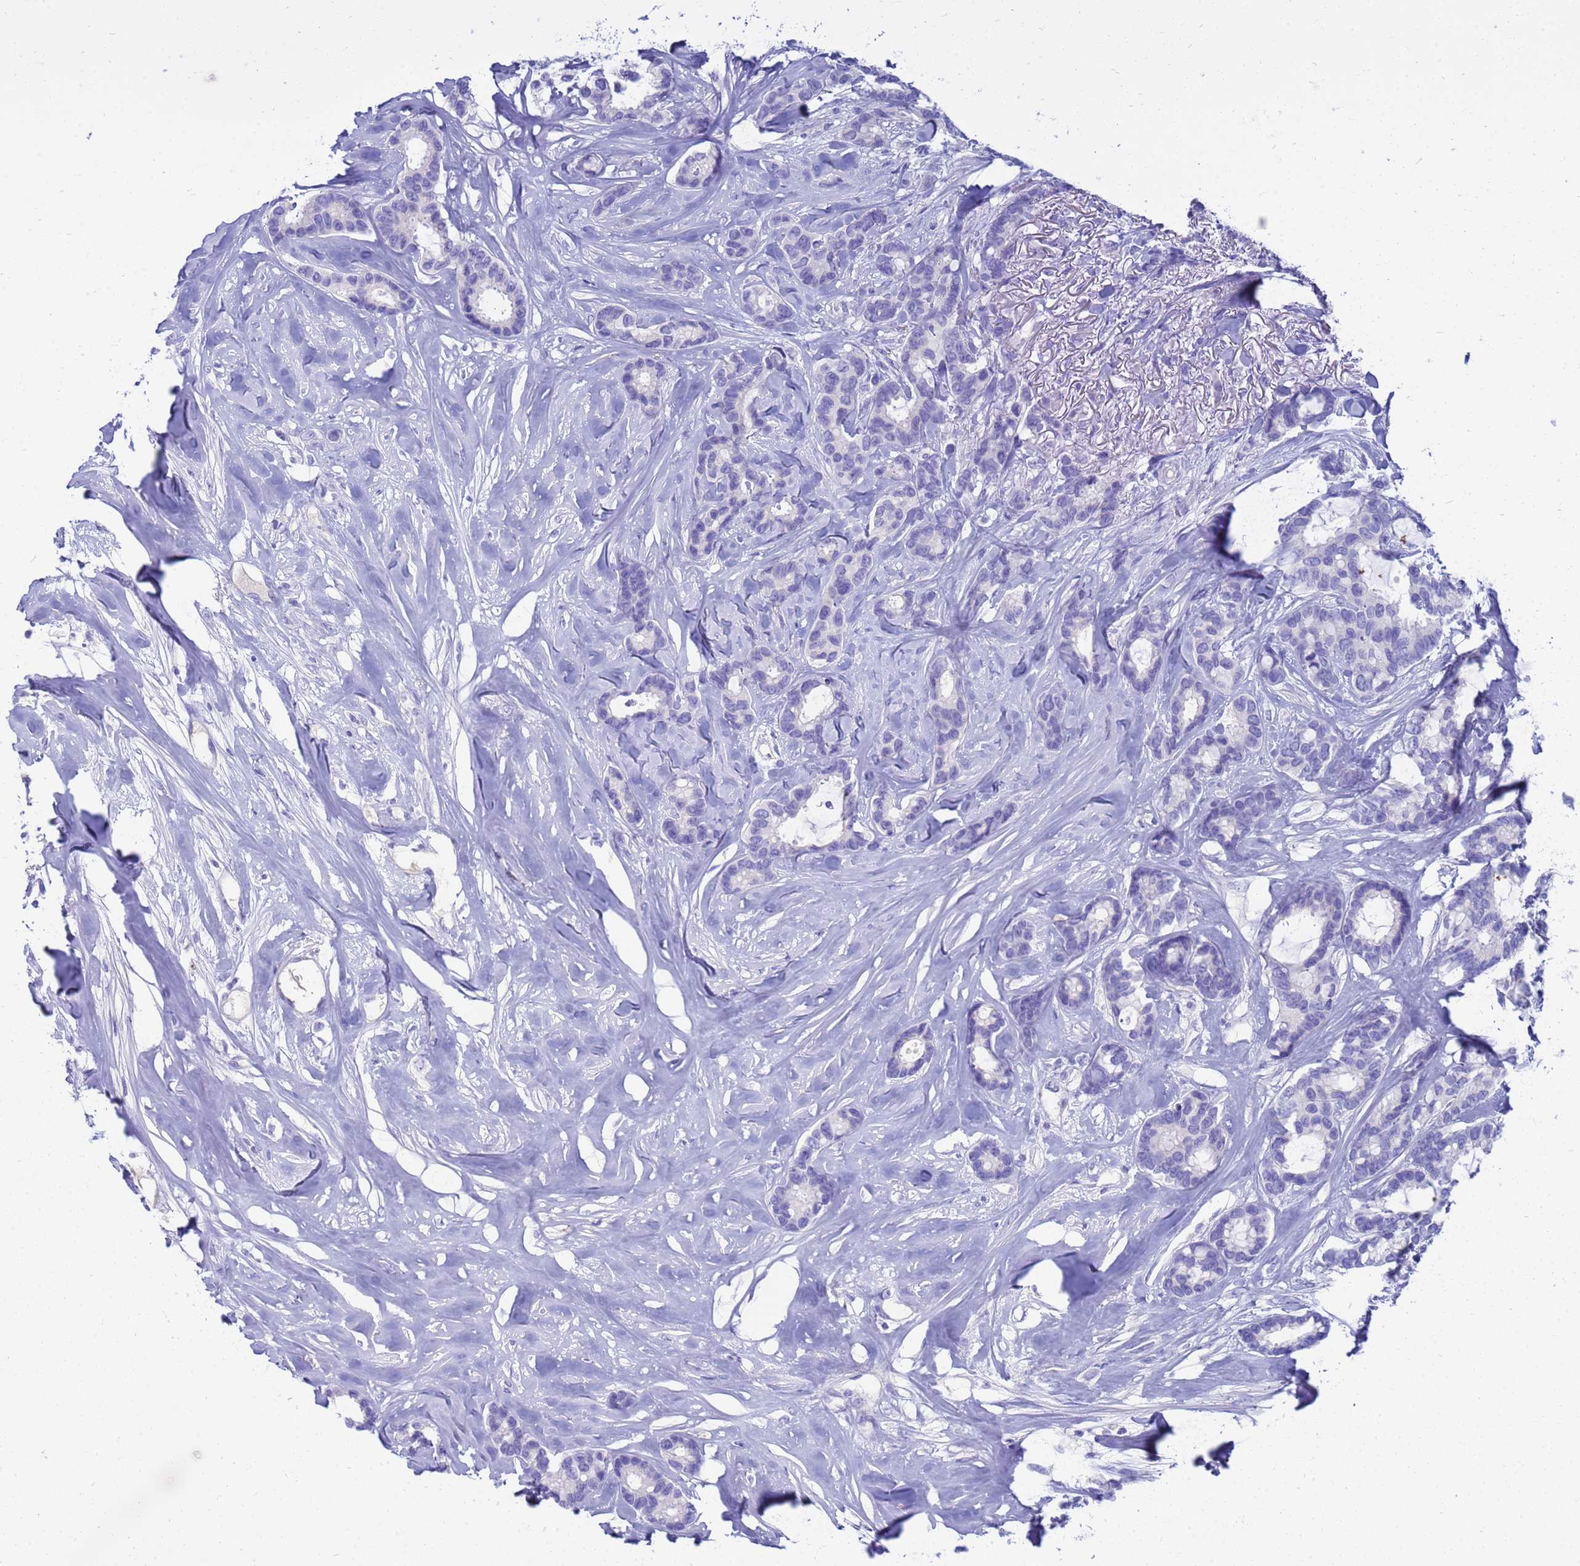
{"staining": {"intensity": "negative", "quantity": "none", "location": "none"}, "tissue": "breast cancer", "cell_type": "Tumor cells", "image_type": "cancer", "snomed": [{"axis": "morphology", "description": "Duct carcinoma"}, {"axis": "topography", "description": "Breast"}], "caption": "The immunohistochemistry micrograph has no significant staining in tumor cells of infiltrating ductal carcinoma (breast) tissue.", "gene": "SYCN", "patient": {"sex": "female", "age": 87}}